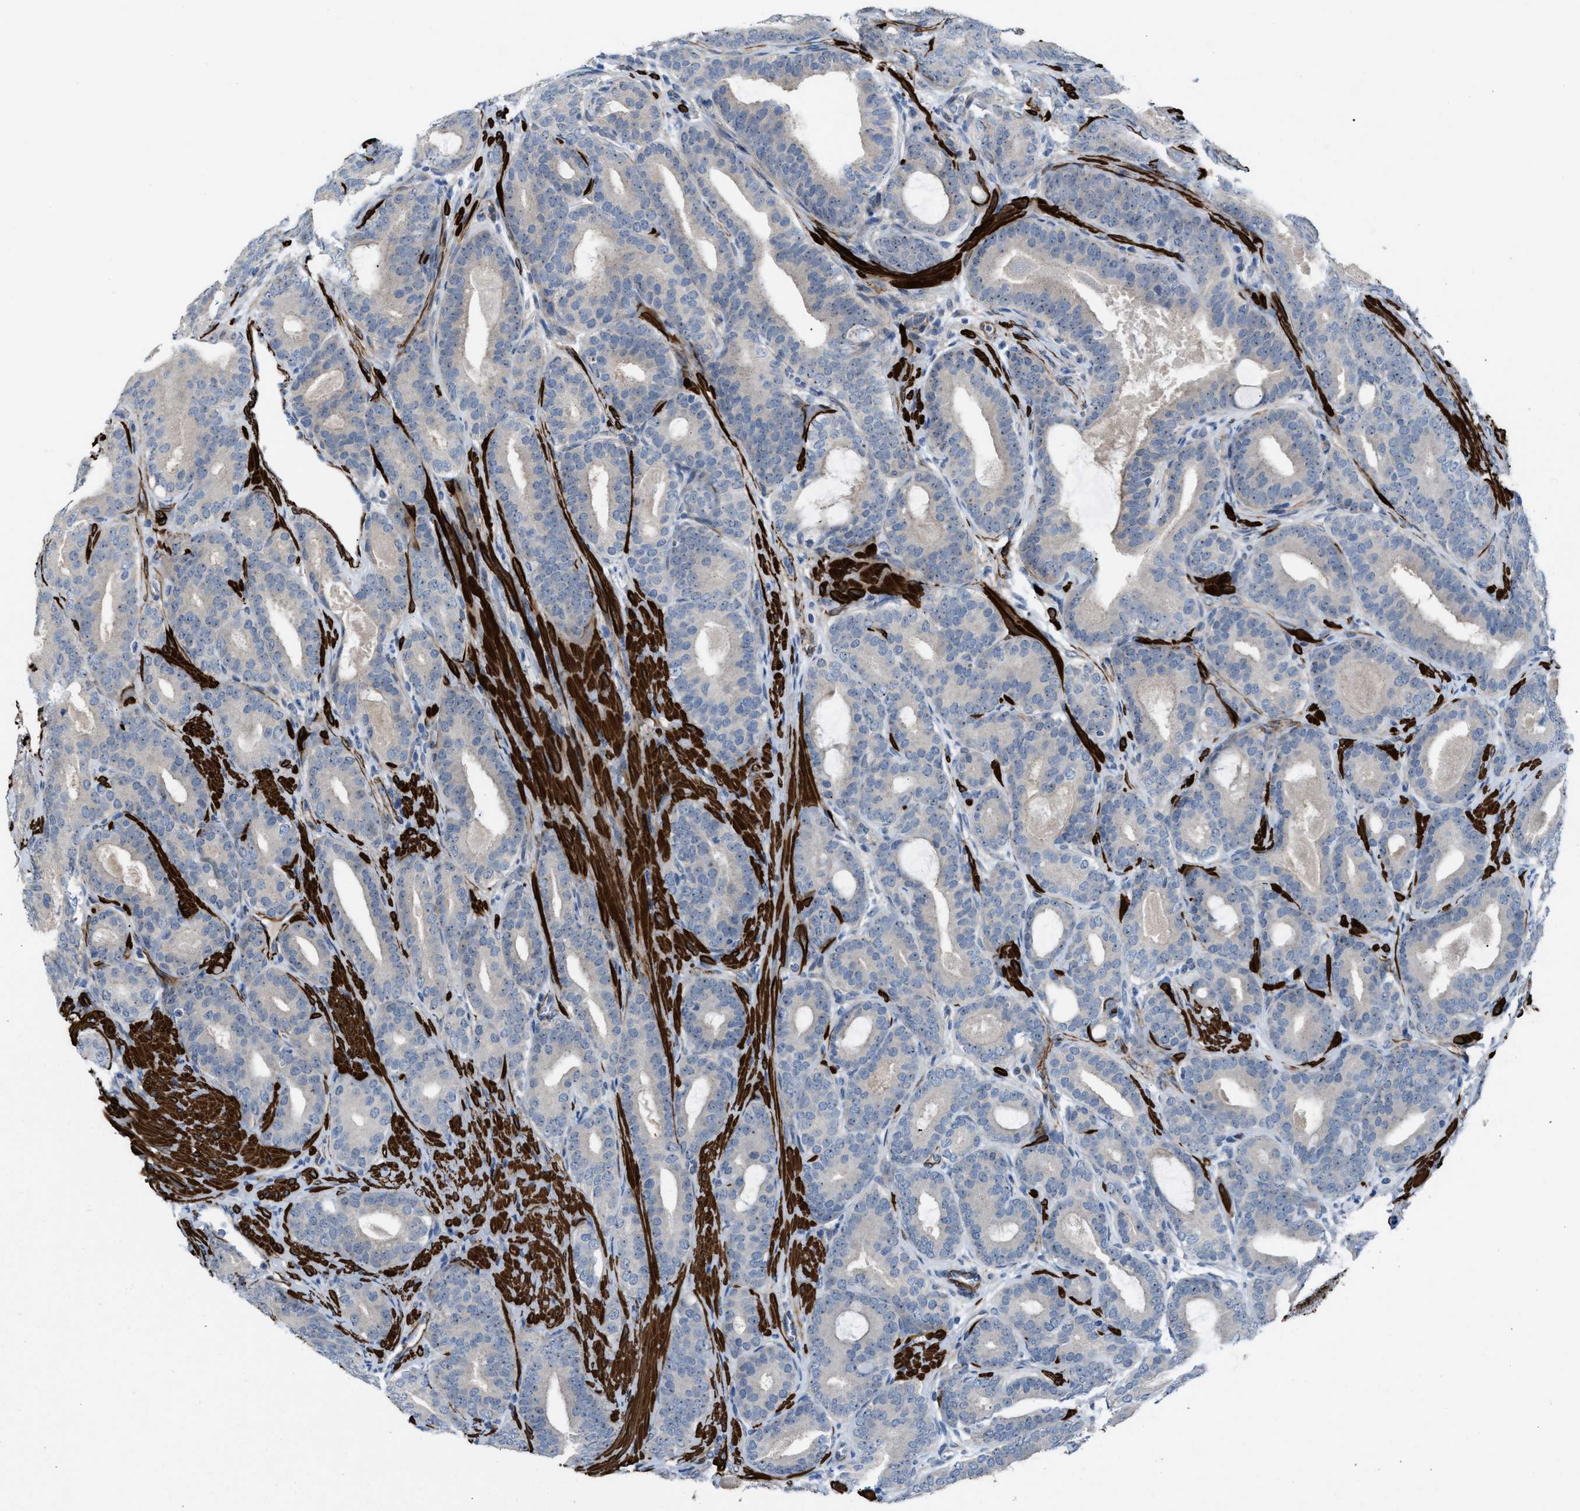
{"staining": {"intensity": "weak", "quantity": "<25%", "location": "nuclear"}, "tissue": "prostate cancer", "cell_type": "Tumor cells", "image_type": "cancer", "snomed": [{"axis": "morphology", "description": "Adenocarcinoma, High grade"}, {"axis": "topography", "description": "Prostate"}], "caption": "A high-resolution image shows IHC staining of adenocarcinoma (high-grade) (prostate), which reveals no significant positivity in tumor cells. Brightfield microscopy of immunohistochemistry stained with DAB (3,3'-diaminobenzidine) (brown) and hematoxylin (blue), captured at high magnification.", "gene": "NQO2", "patient": {"sex": "male", "age": 60}}